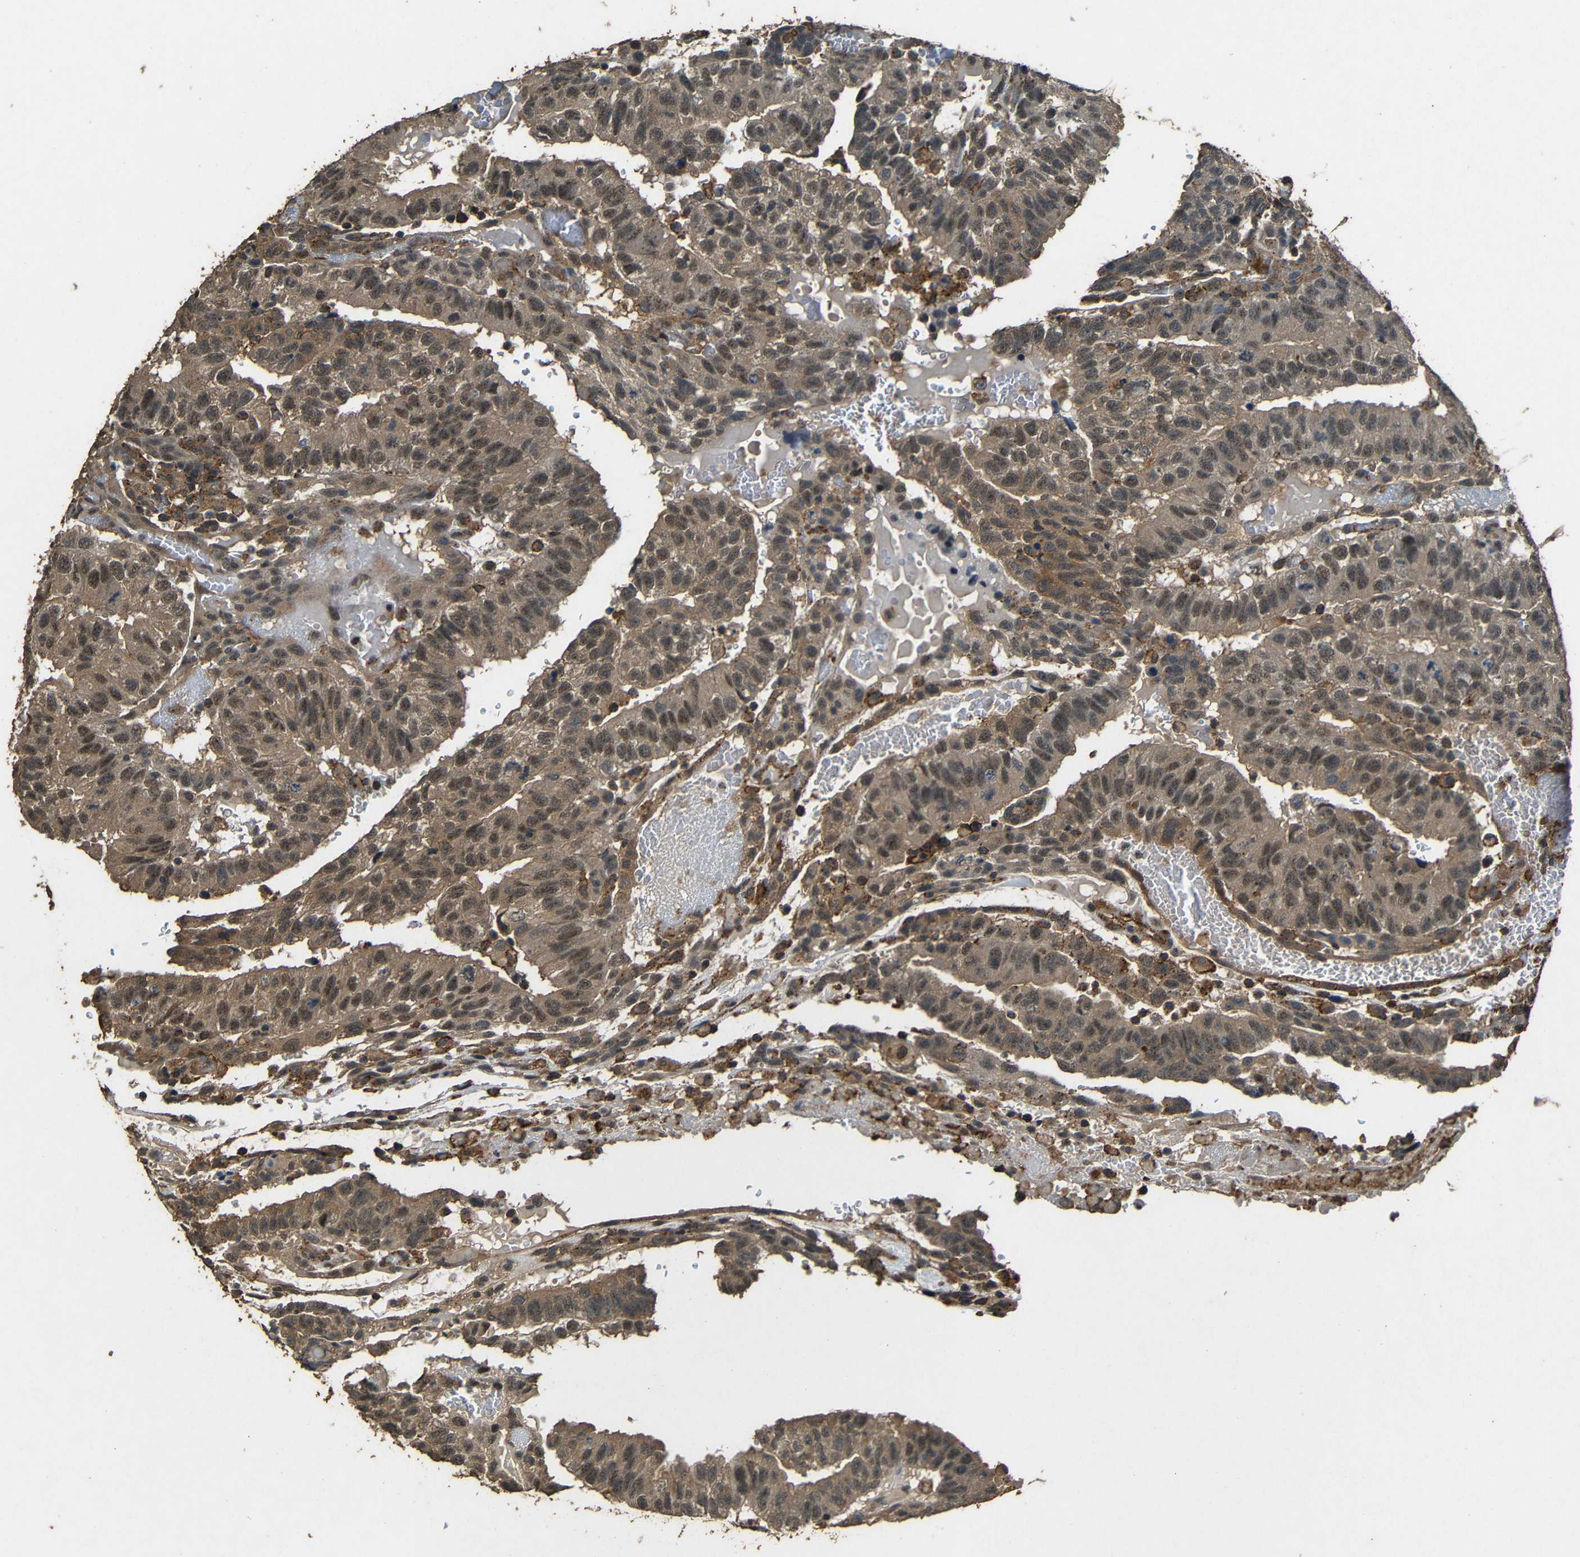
{"staining": {"intensity": "weak", "quantity": ">75%", "location": "cytoplasmic/membranous"}, "tissue": "testis cancer", "cell_type": "Tumor cells", "image_type": "cancer", "snomed": [{"axis": "morphology", "description": "Seminoma, NOS"}, {"axis": "morphology", "description": "Carcinoma, Embryonal, NOS"}, {"axis": "topography", "description": "Testis"}], "caption": "A photomicrograph of human seminoma (testis) stained for a protein exhibits weak cytoplasmic/membranous brown staining in tumor cells. The staining is performed using DAB (3,3'-diaminobenzidine) brown chromogen to label protein expression. The nuclei are counter-stained blue using hematoxylin.", "gene": "PDE5A", "patient": {"sex": "male", "age": 52}}